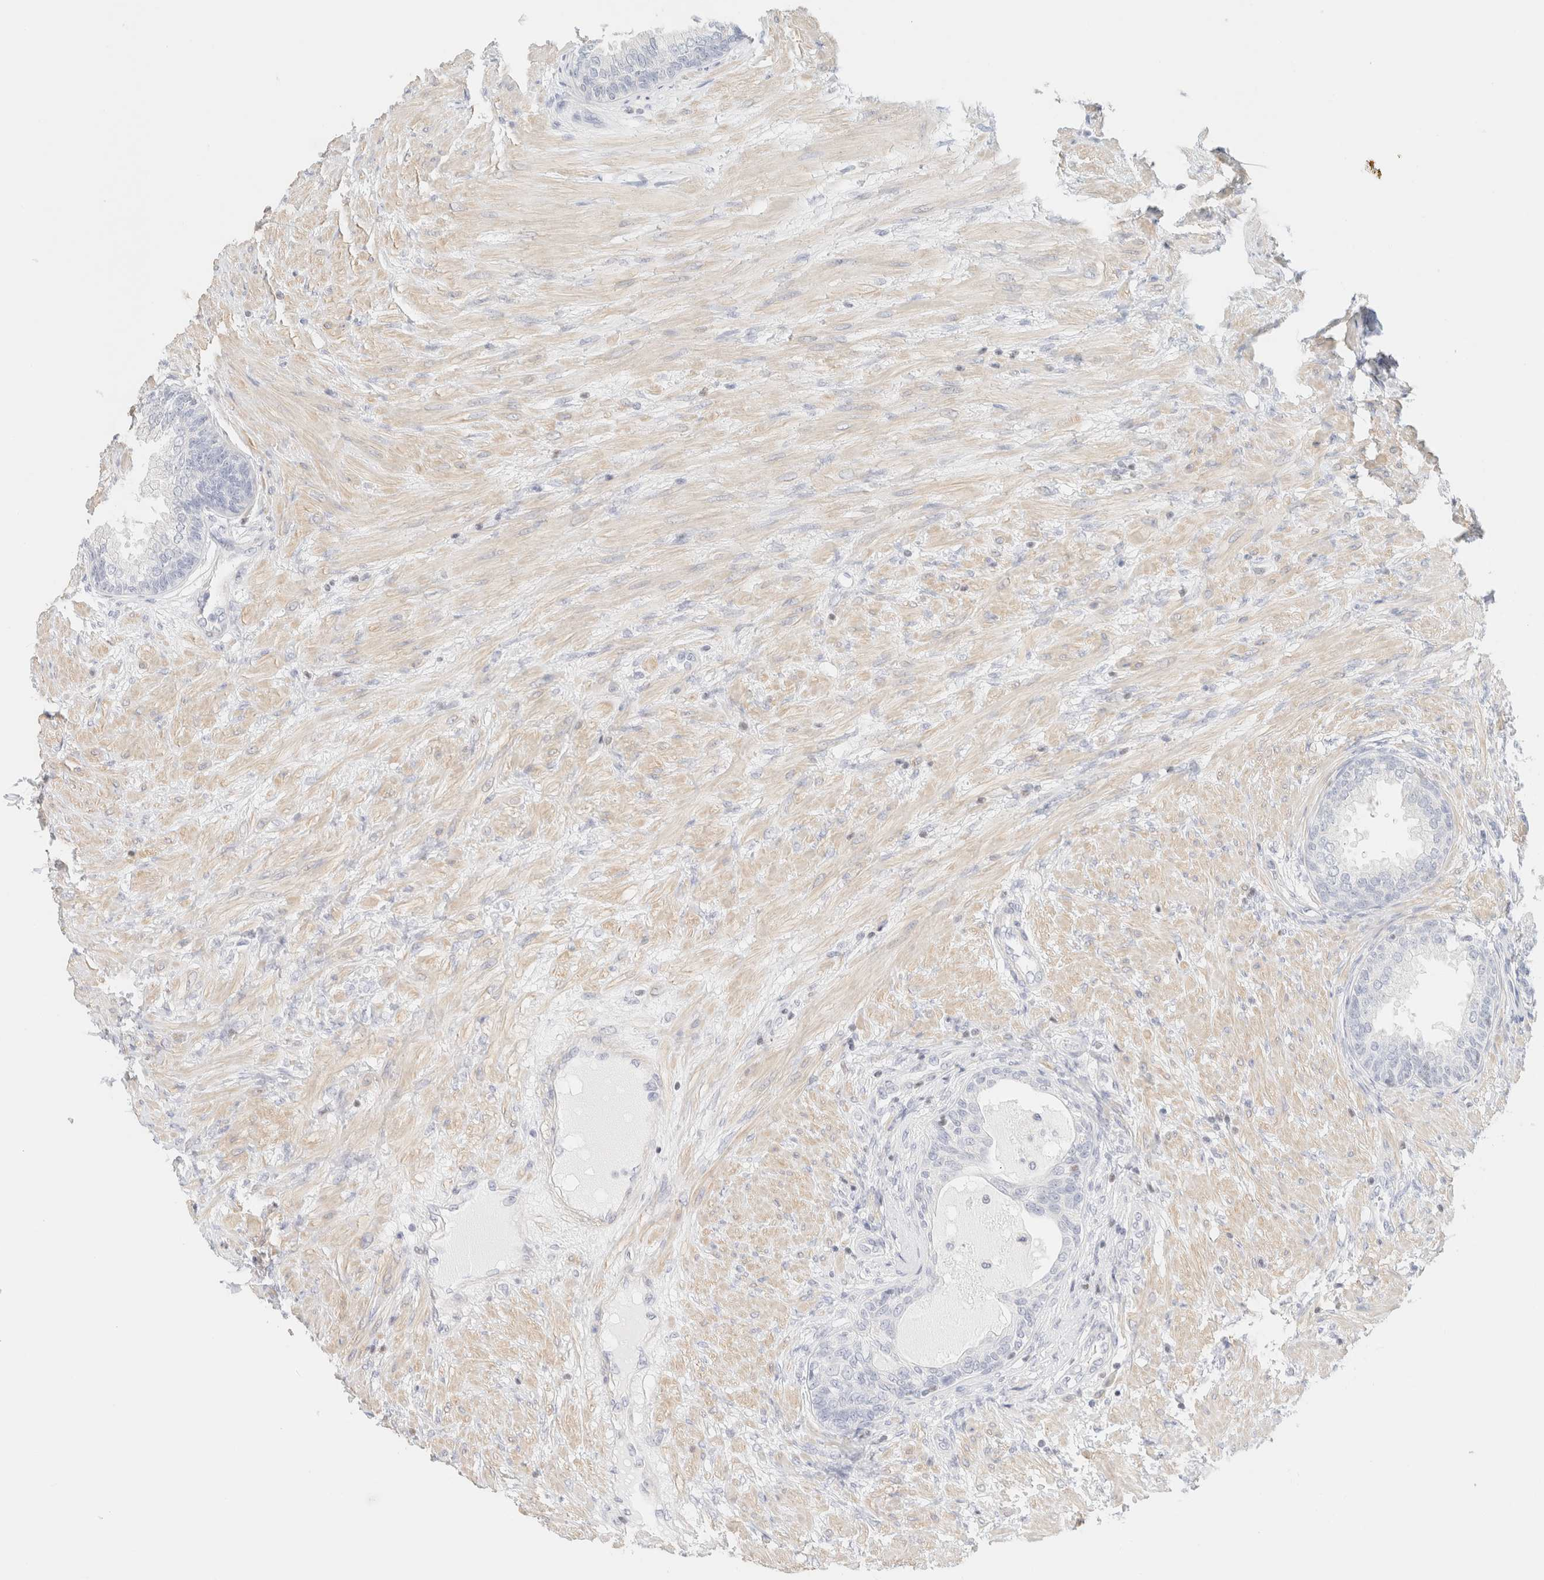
{"staining": {"intensity": "negative", "quantity": "none", "location": "none"}, "tissue": "prostate", "cell_type": "Glandular cells", "image_type": "normal", "snomed": [{"axis": "morphology", "description": "Normal tissue, NOS"}, {"axis": "topography", "description": "Prostate"}], "caption": "Glandular cells show no significant protein staining in normal prostate. (Stains: DAB (3,3'-diaminobenzidine) immunohistochemistry with hematoxylin counter stain, Microscopy: brightfield microscopy at high magnification).", "gene": "IKZF3", "patient": {"sex": "male", "age": 76}}